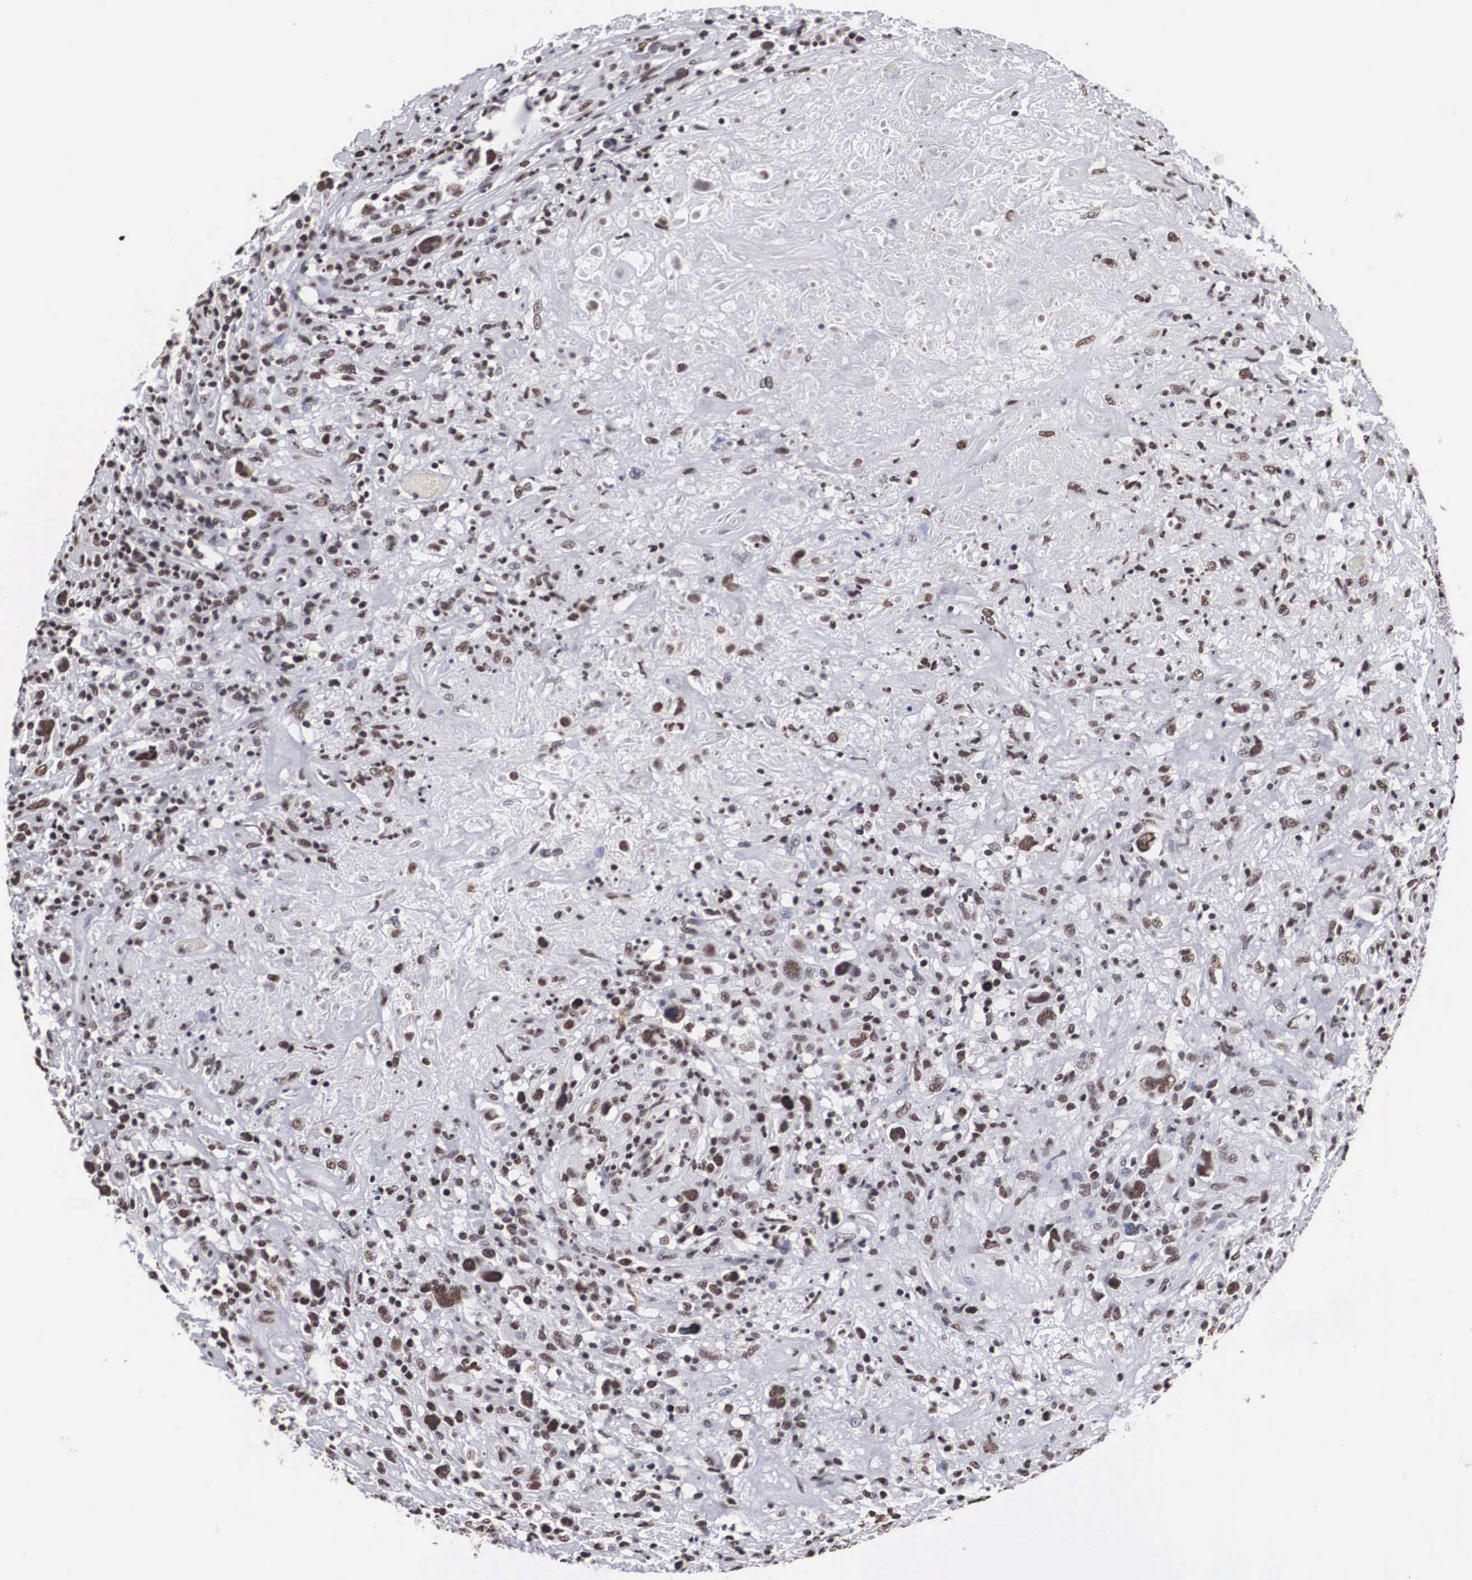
{"staining": {"intensity": "weak", "quantity": ">75%", "location": "nuclear"}, "tissue": "lymphoma", "cell_type": "Tumor cells", "image_type": "cancer", "snomed": [{"axis": "morphology", "description": "Hodgkin's disease, NOS"}, {"axis": "topography", "description": "Lymph node"}], "caption": "IHC staining of lymphoma, which exhibits low levels of weak nuclear expression in about >75% of tumor cells indicating weak nuclear protein positivity. The staining was performed using DAB (brown) for protein detection and nuclei were counterstained in hematoxylin (blue).", "gene": "ACIN1", "patient": {"sex": "male", "age": 46}}